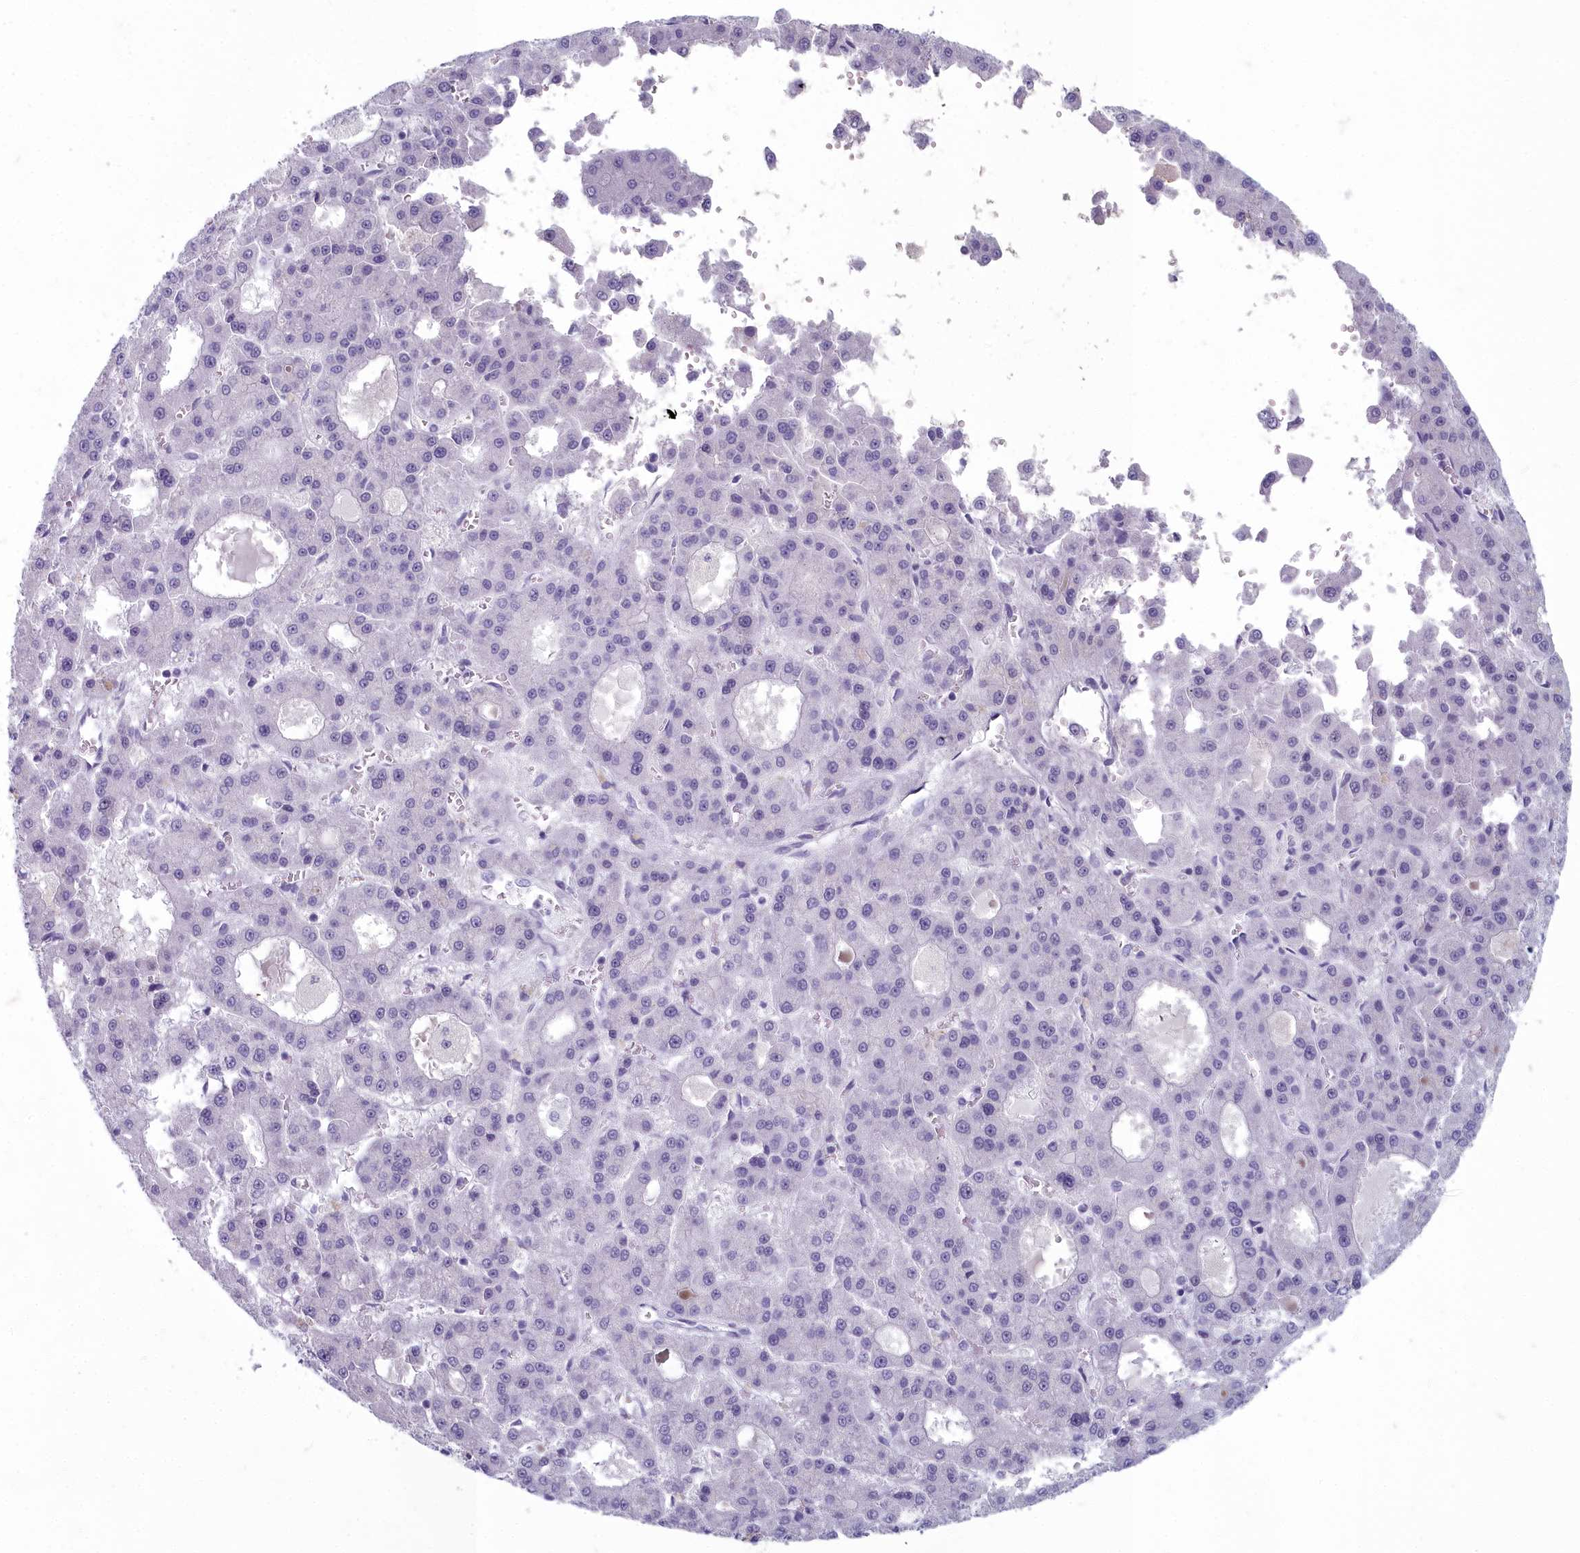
{"staining": {"intensity": "negative", "quantity": "none", "location": "none"}, "tissue": "liver cancer", "cell_type": "Tumor cells", "image_type": "cancer", "snomed": [{"axis": "morphology", "description": "Carcinoma, Hepatocellular, NOS"}, {"axis": "topography", "description": "Liver"}], "caption": "Histopathology image shows no protein positivity in tumor cells of liver cancer tissue. (Stains: DAB immunohistochemistry (IHC) with hematoxylin counter stain, Microscopy: brightfield microscopy at high magnification).", "gene": "INSYN2A", "patient": {"sex": "male", "age": 70}}